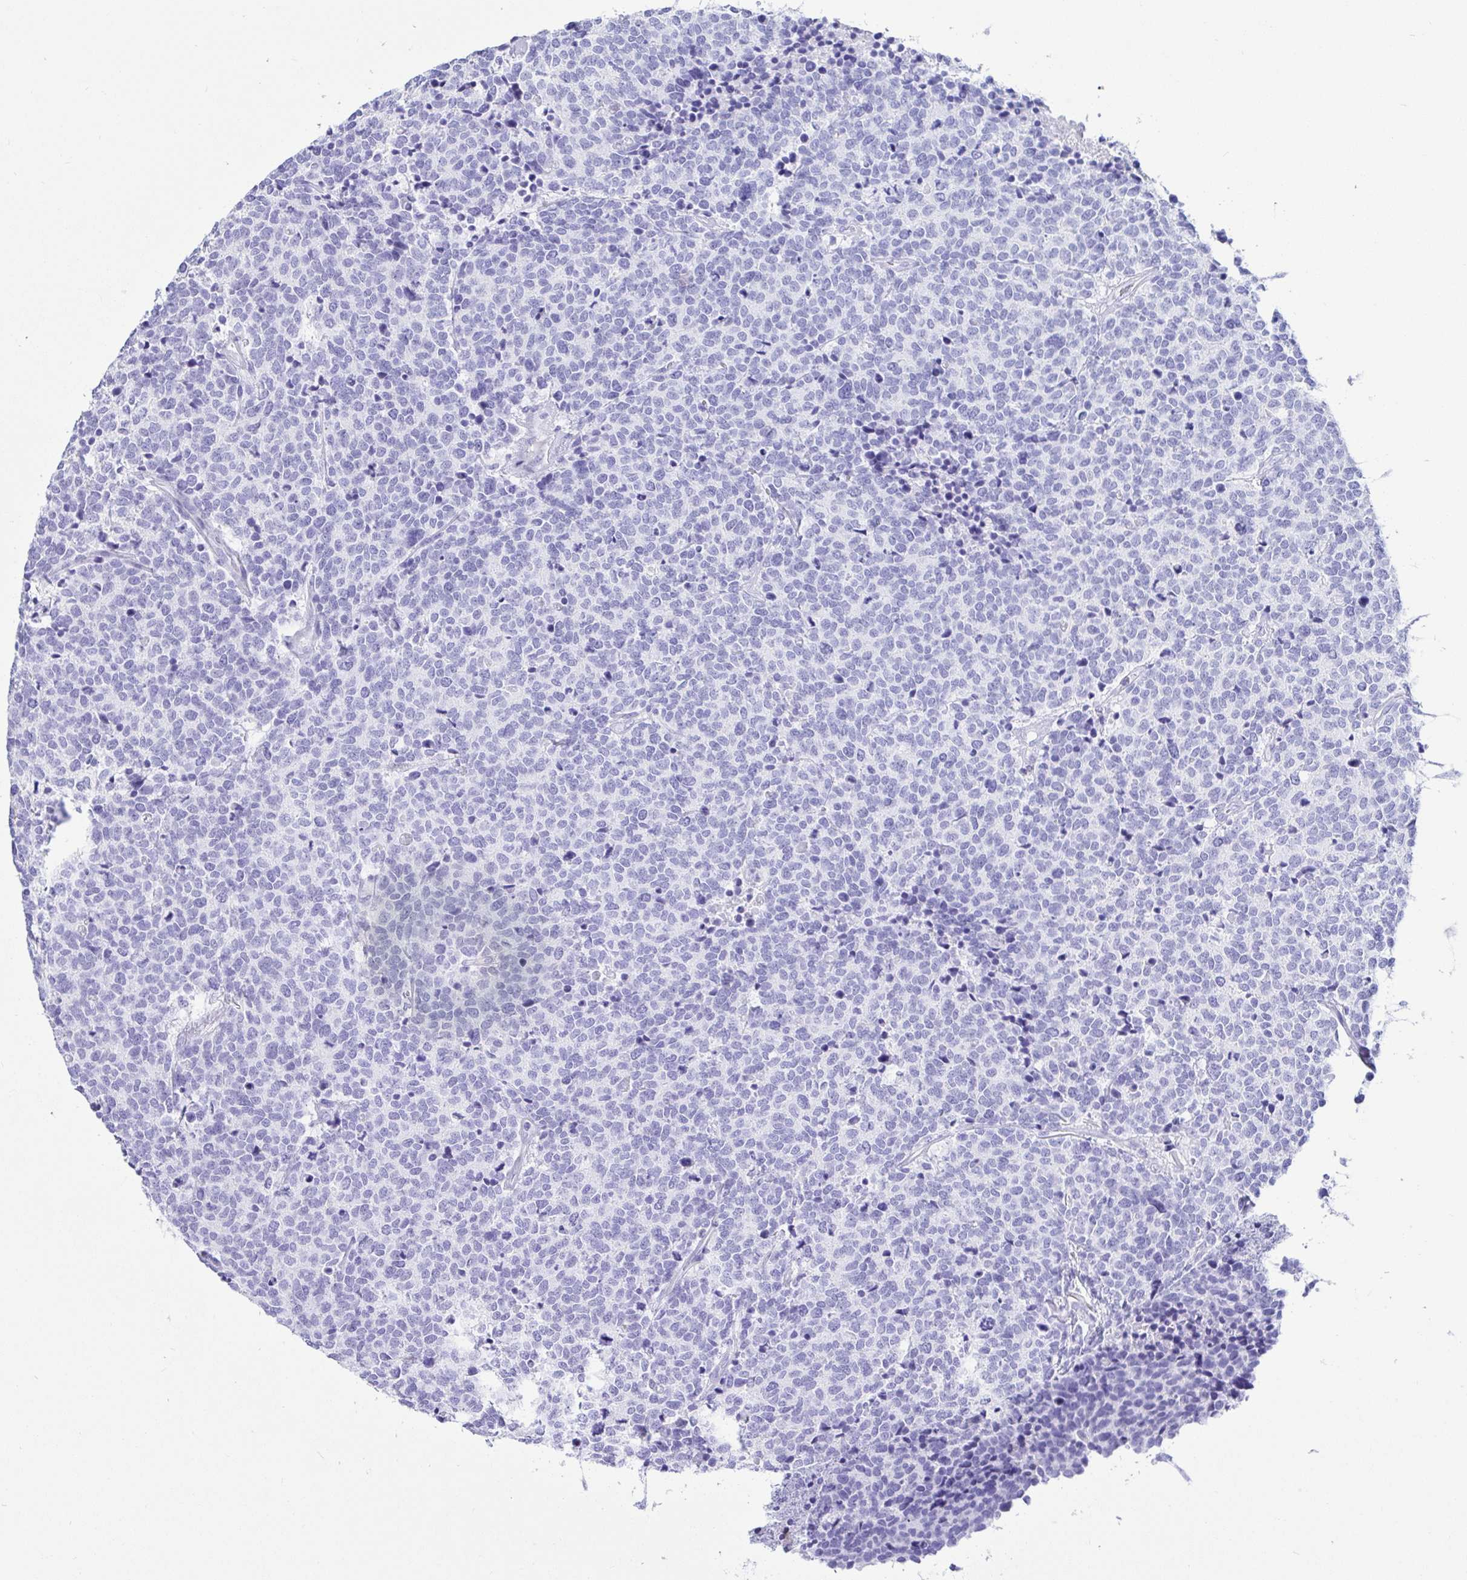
{"staining": {"intensity": "negative", "quantity": "none", "location": "none"}, "tissue": "carcinoid", "cell_type": "Tumor cells", "image_type": "cancer", "snomed": [{"axis": "morphology", "description": "Carcinoid, malignant, NOS"}, {"axis": "topography", "description": "Skin"}], "caption": "Tumor cells are negative for brown protein staining in carcinoid. (DAB (3,3'-diaminobenzidine) IHC visualized using brightfield microscopy, high magnification).", "gene": "CD5", "patient": {"sex": "female", "age": 79}}